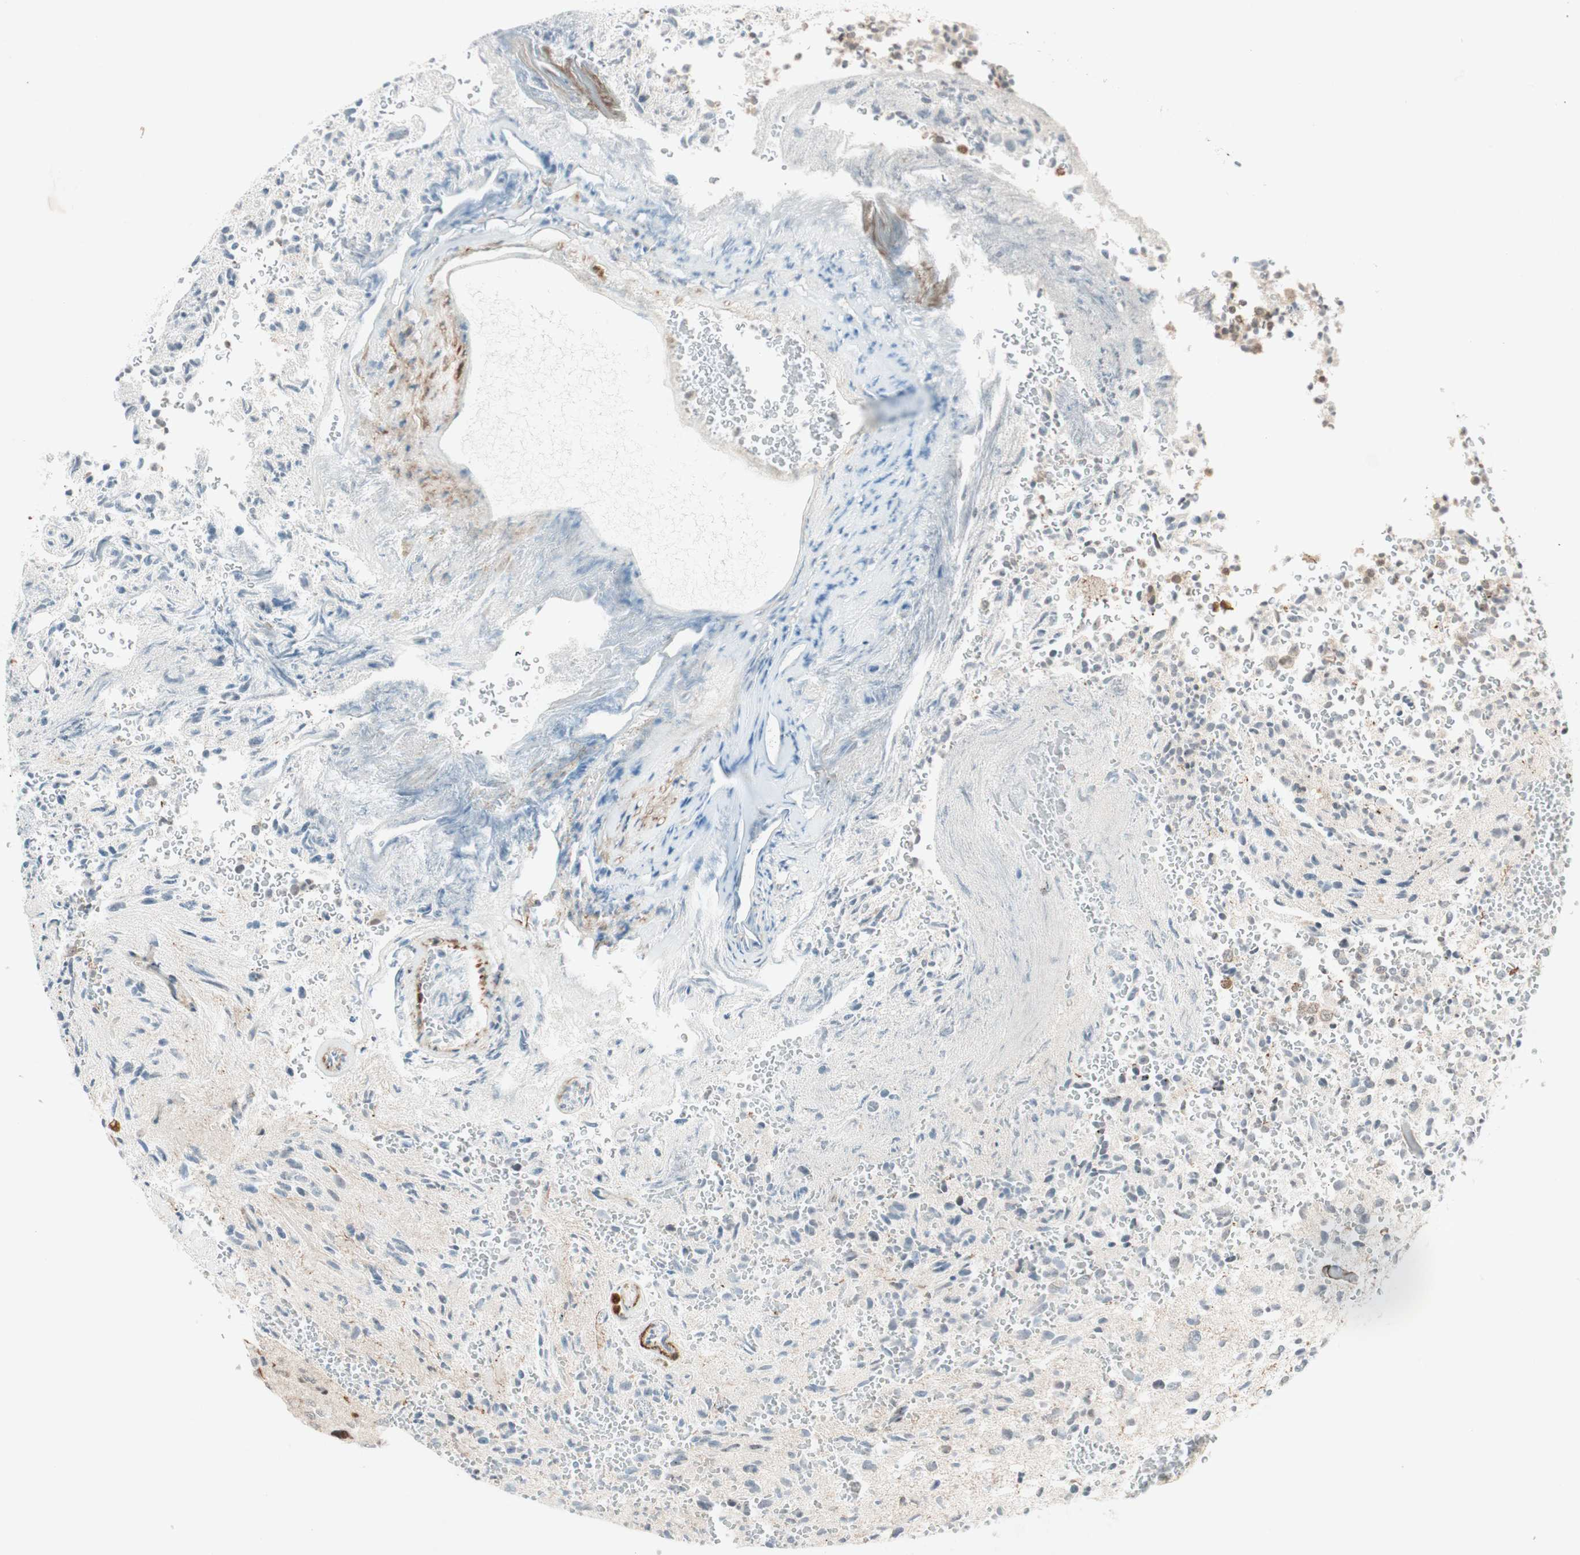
{"staining": {"intensity": "moderate", "quantity": "<25%", "location": "cytoplasmic/membranous"}, "tissue": "glioma", "cell_type": "Tumor cells", "image_type": "cancer", "snomed": [{"axis": "morphology", "description": "Glioma, malignant, High grade"}, {"axis": "topography", "description": "pancreas cauda"}], "caption": "Tumor cells exhibit low levels of moderate cytoplasmic/membranous expression in approximately <25% of cells in human glioma.", "gene": "CDK19", "patient": {"sex": "male", "age": 60}}